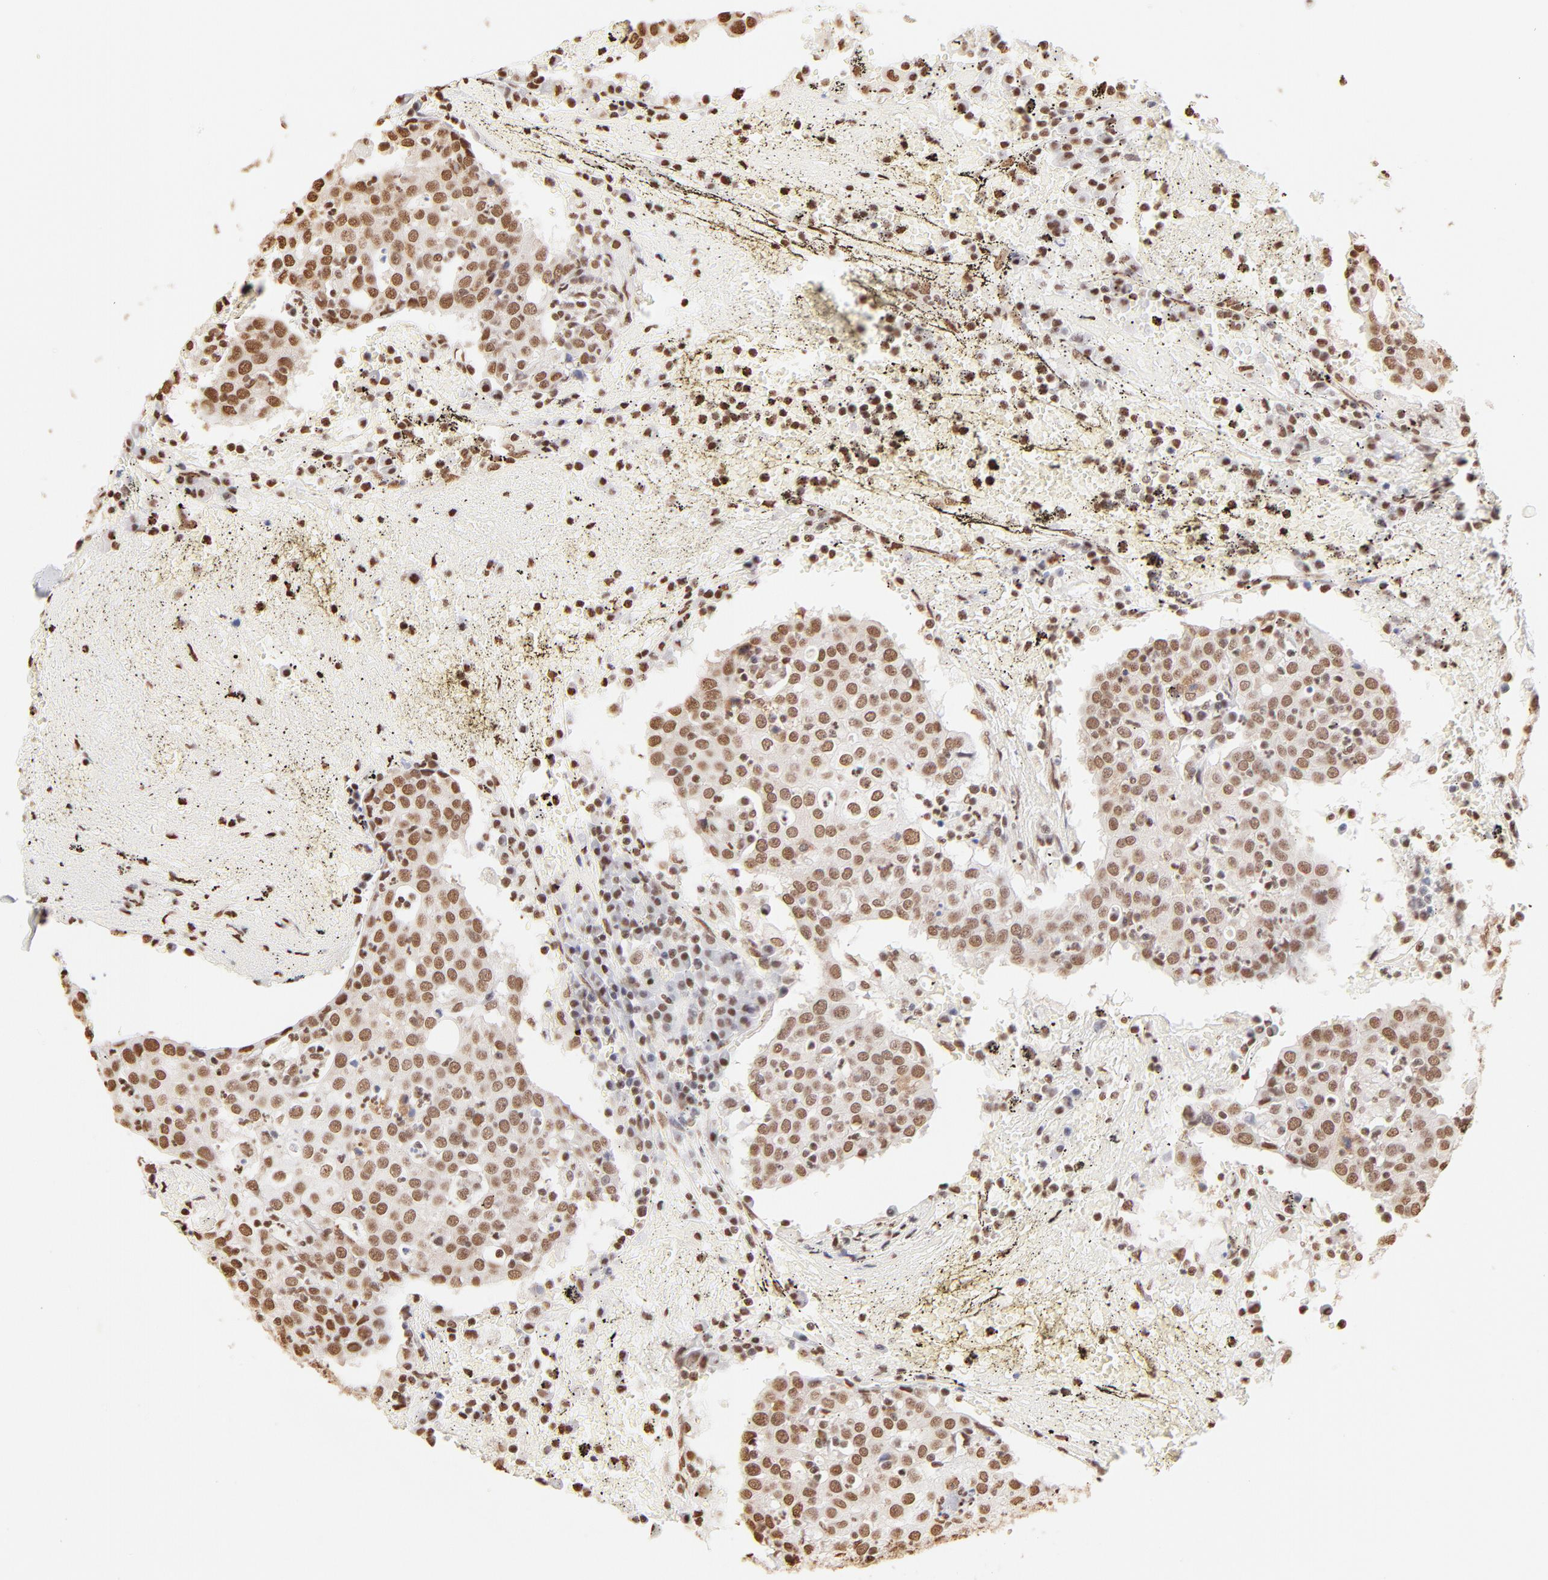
{"staining": {"intensity": "moderate", "quantity": ">75%", "location": "nuclear"}, "tissue": "head and neck cancer", "cell_type": "Tumor cells", "image_type": "cancer", "snomed": [{"axis": "morphology", "description": "Adenocarcinoma, NOS"}, {"axis": "topography", "description": "Salivary gland"}, {"axis": "topography", "description": "Head-Neck"}], "caption": "A medium amount of moderate nuclear positivity is appreciated in about >75% of tumor cells in head and neck adenocarcinoma tissue.", "gene": "ZNF540", "patient": {"sex": "female", "age": 65}}